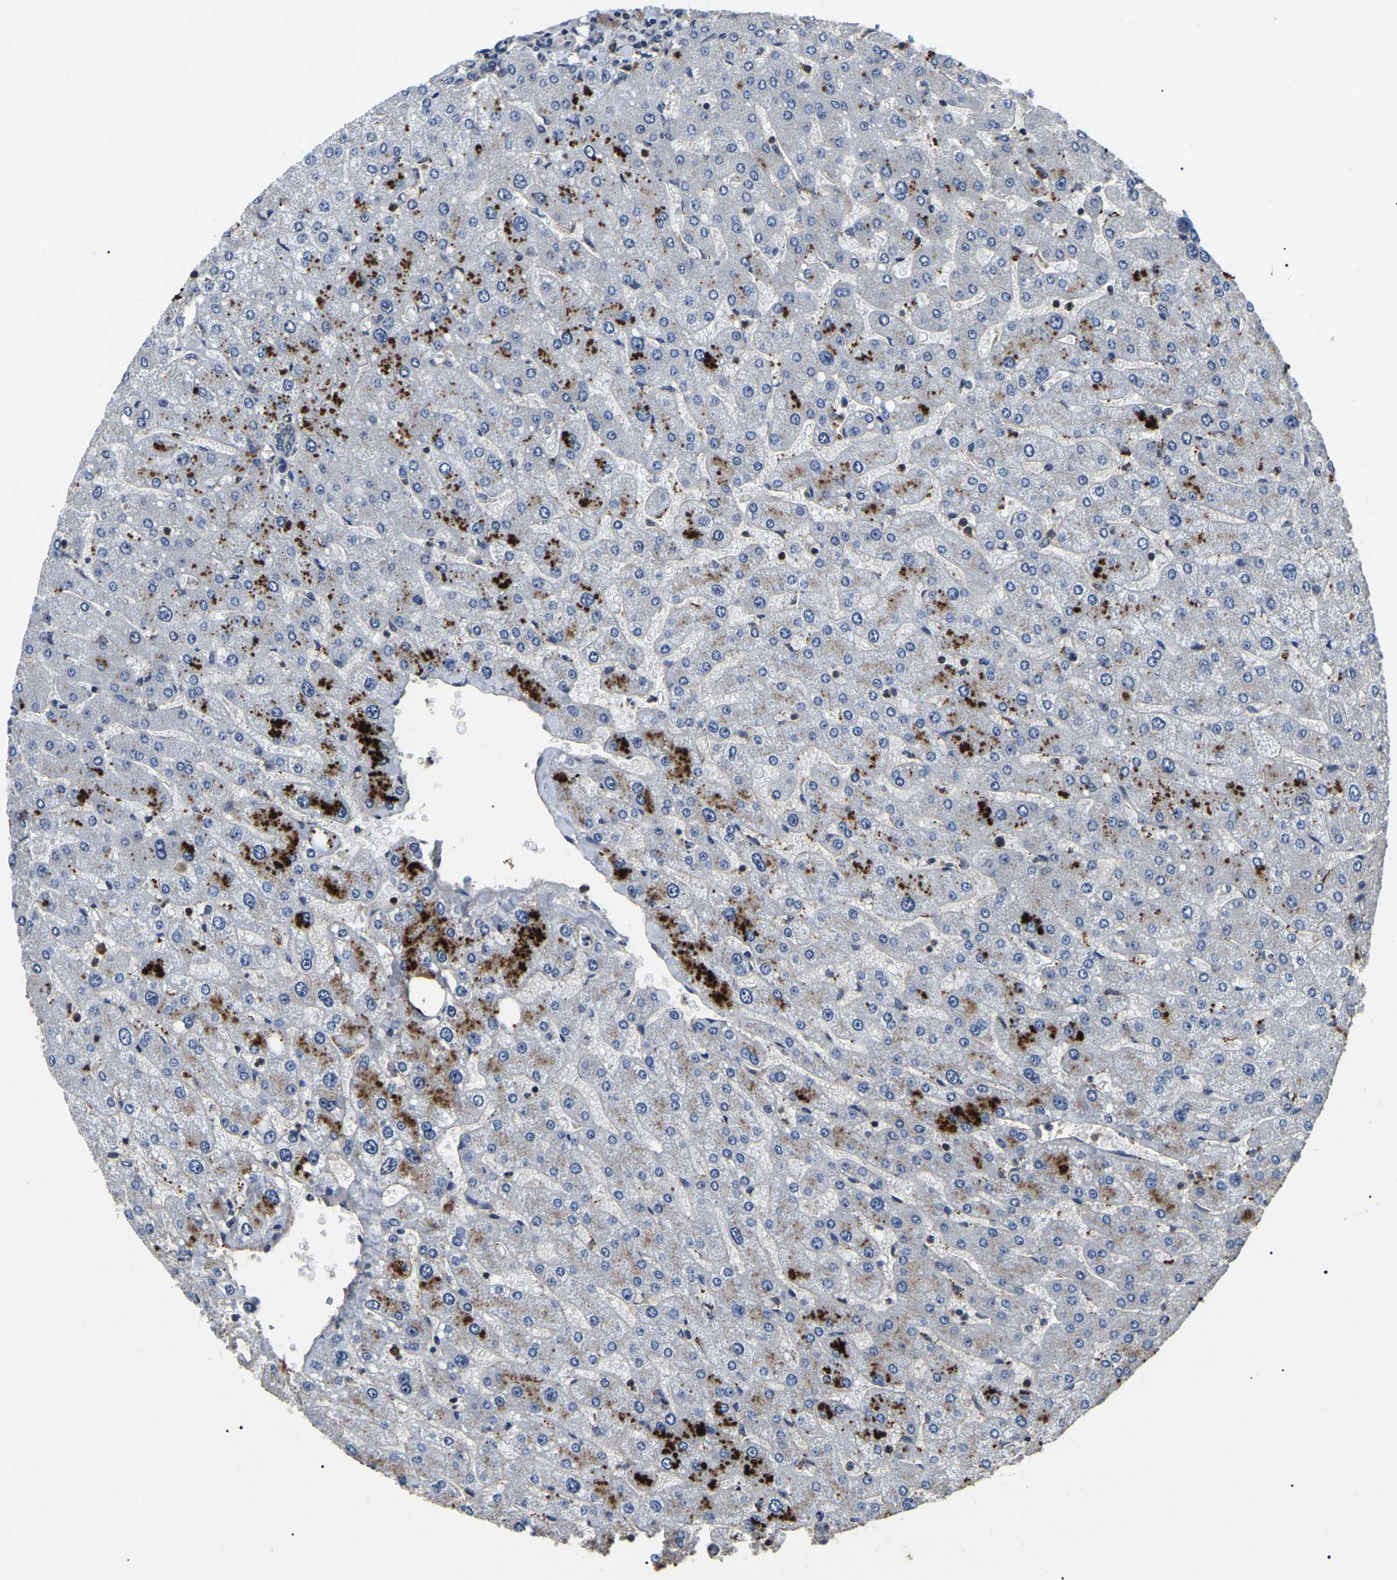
{"staining": {"intensity": "negative", "quantity": "none", "location": "none"}, "tissue": "liver", "cell_type": "Cholangiocytes", "image_type": "normal", "snomed": [{"axis": "morphology", "description": "Normal tissue, NOS"}, {"axis": "topography", "description": "Liver"}], "caption": "Human liver stained for a protein using IHC displays no staining in cholangiocytes.", "gene": "RBM28", "patient": {"sex": "male", "age": 55}}